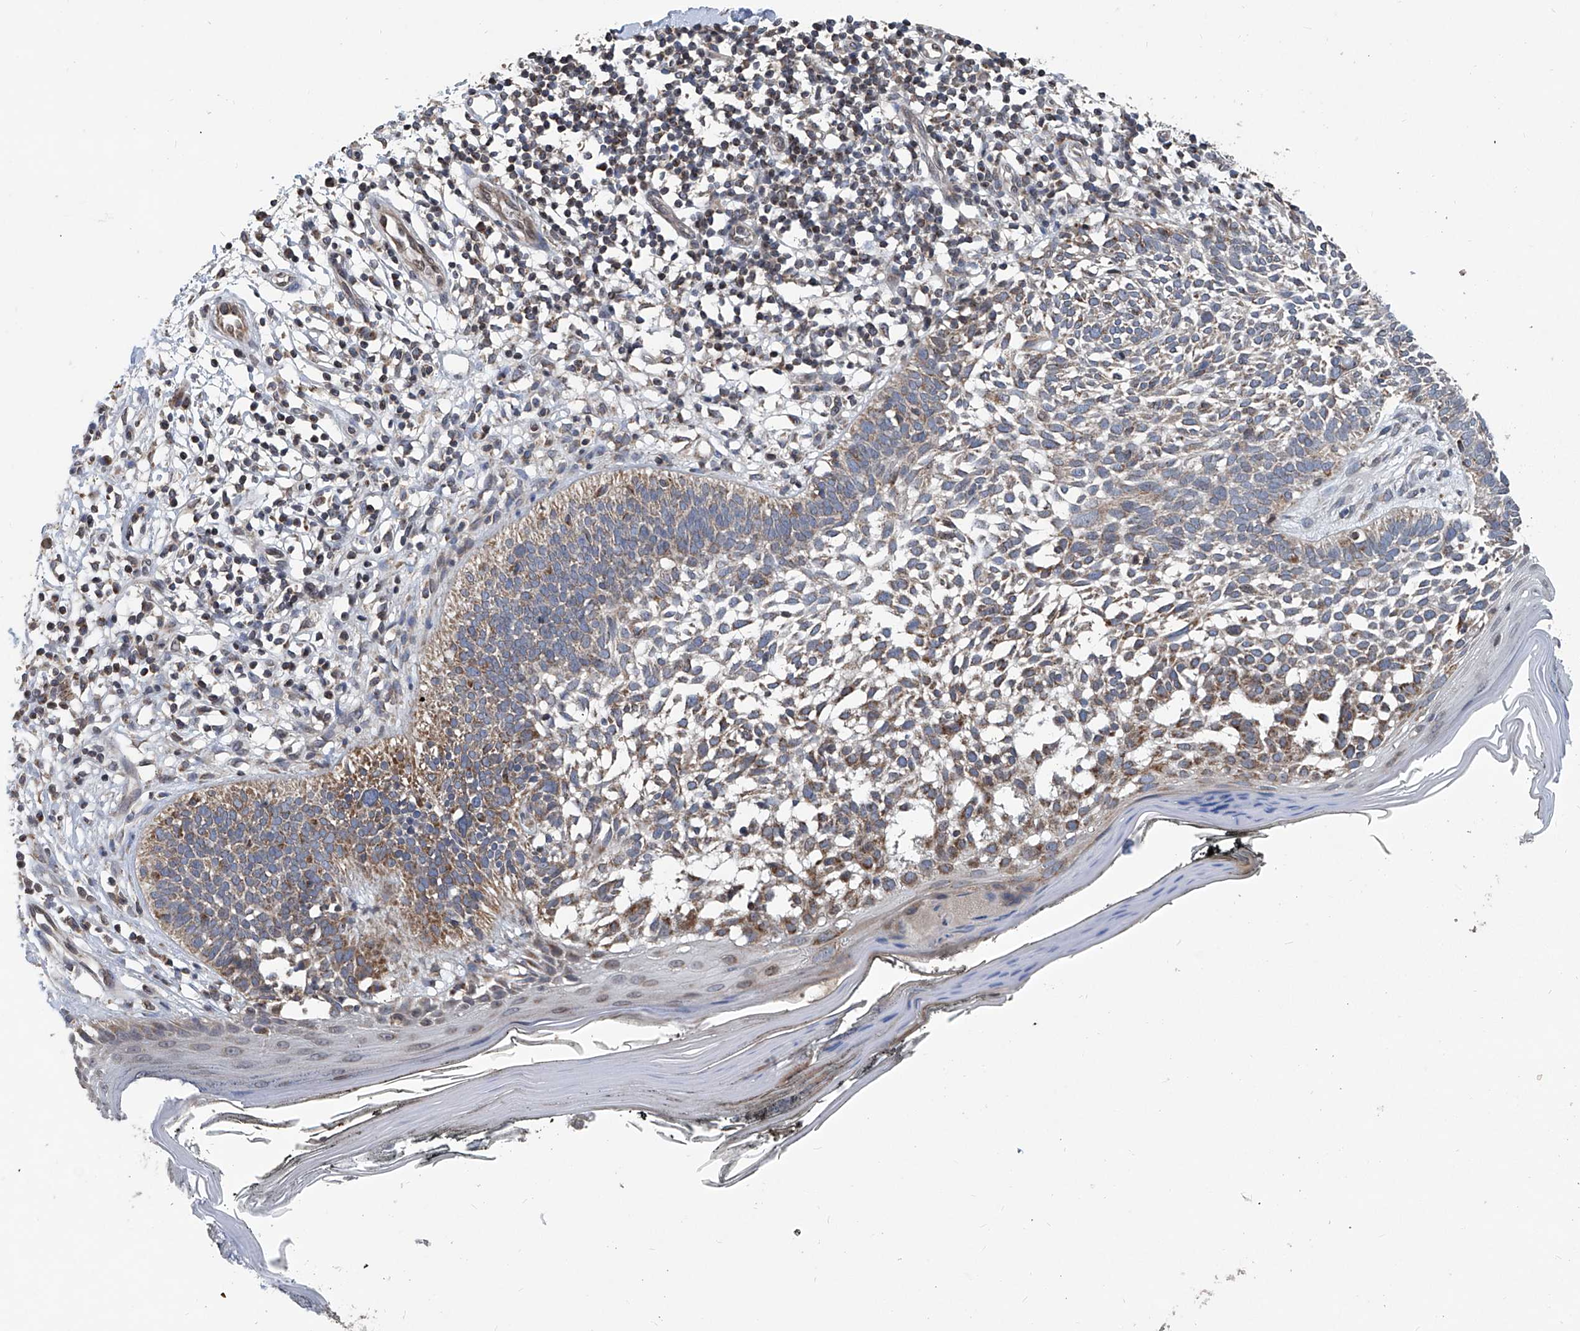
{"staining": {"intensity": "moderate", "quantity": "25%-75%", "location": "cytoplasmic/membranous"}, "tissue": "skin cancer", "cell_type": "Tumor cells", "image_type": "cancer", "snomed": [{"axis": "morphology", "description": "Basal cell carcinoma"}, {"axis": "topography", "description": "Skin"}], "caption": "Human skin cancer (basal cell carcinoma) stained for a protein (brown) exhibits moderate cytoplasmic/membranous positive staining in approximately 25%-75% of tumor cells.", "gene": "BCKDHB", "patient": {"sex": "female", "age": 64}}